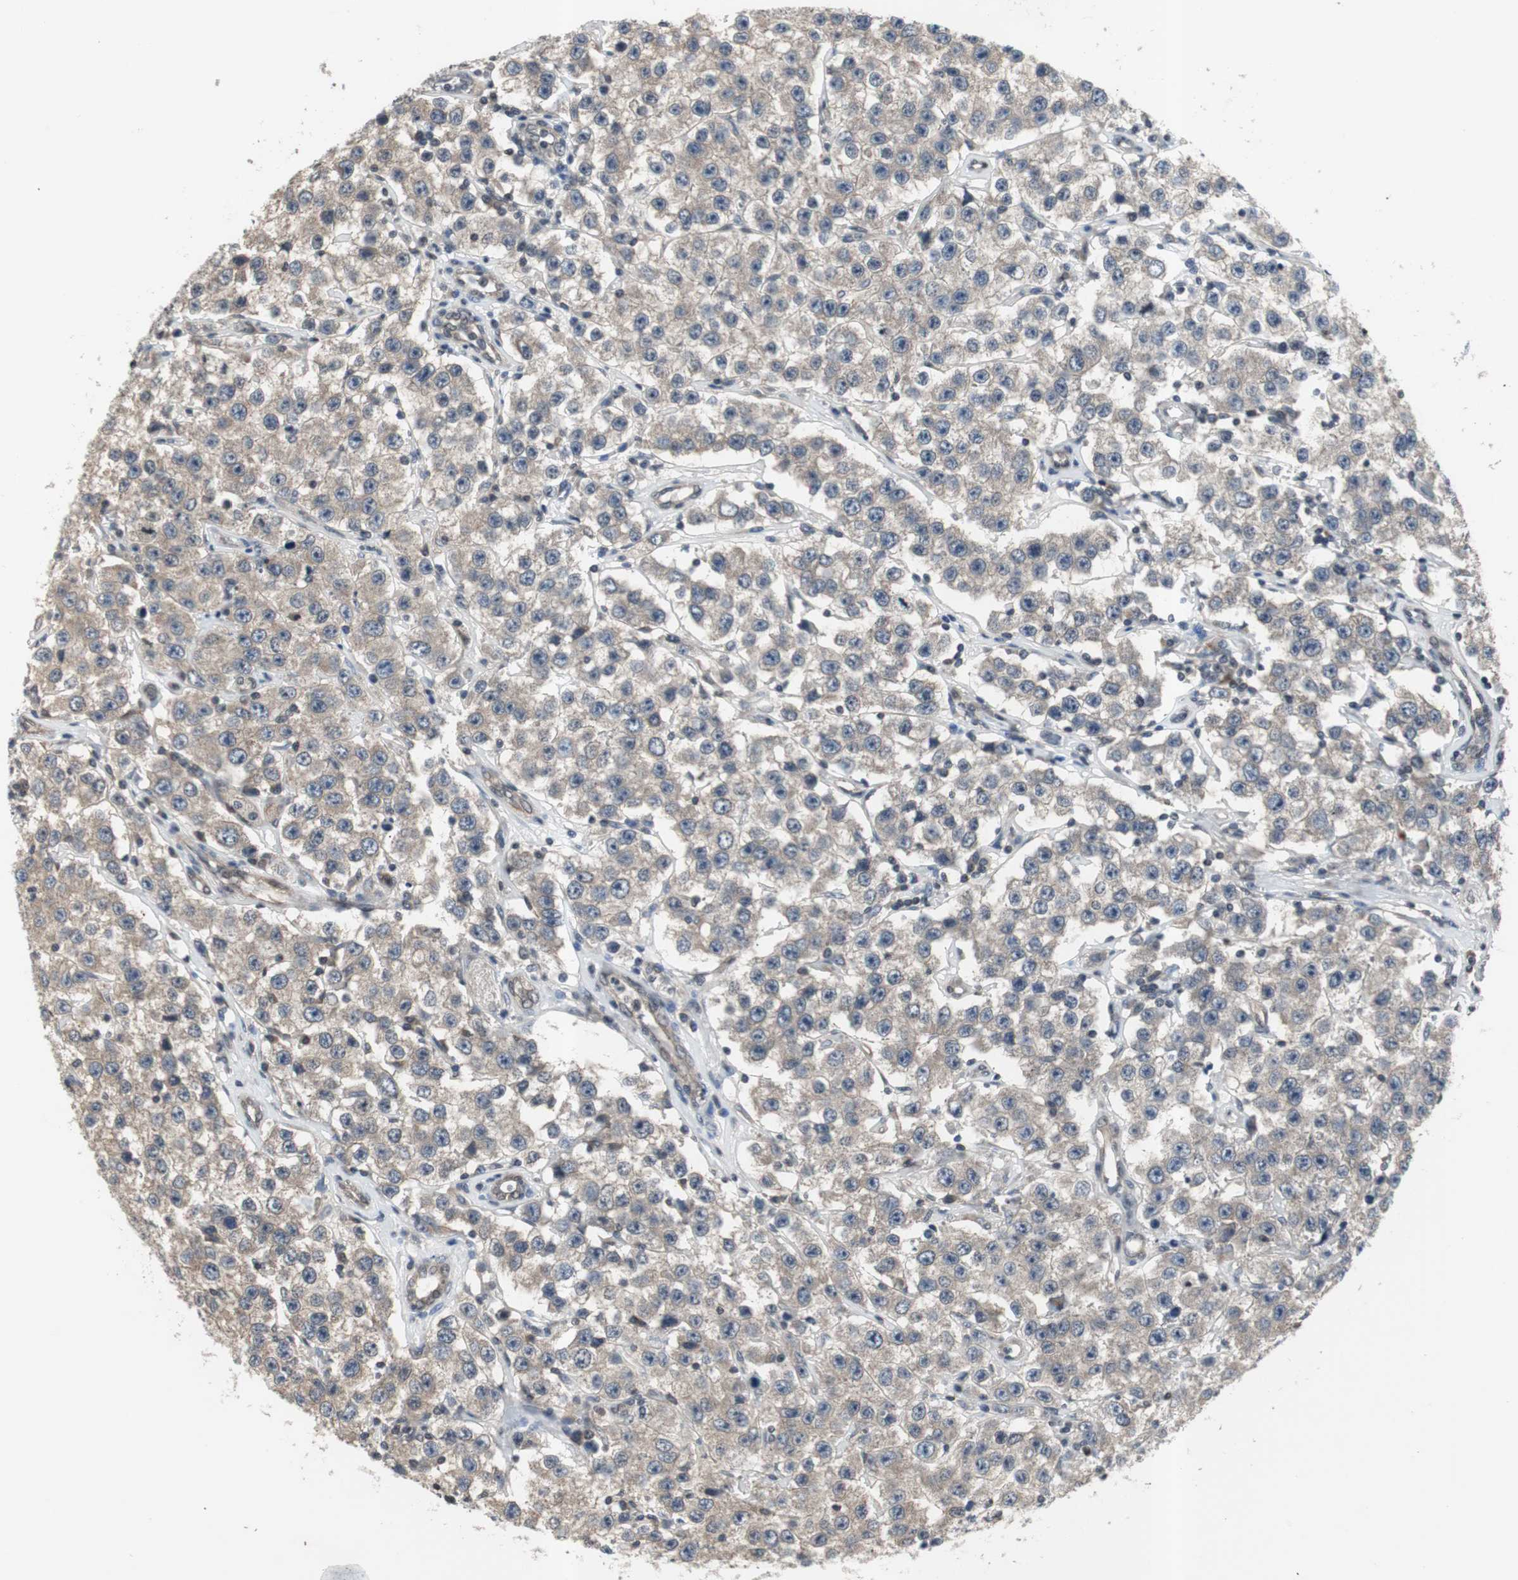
{"staining": {"intensity": "weak", "quantity": ">75%", "location": "cytoplasmic/membranous"}, "tissue": "testis cancer", "cell_type": "Tumor cells", "image_type": "cancer", "snomed": [{"axis": "morphology", "description": "Seminoma, NOS"}, {"axis": "topography", "description": "Testis"}], "caption": "Approximately >75% of tumor cells in testis cancer demonstrate weak cytoplasmic/membranous protein staining as visualized by brown immunohistochemical staining.", "gene": "SMAD1", "patient": {"sex": "male", "age": 52}}